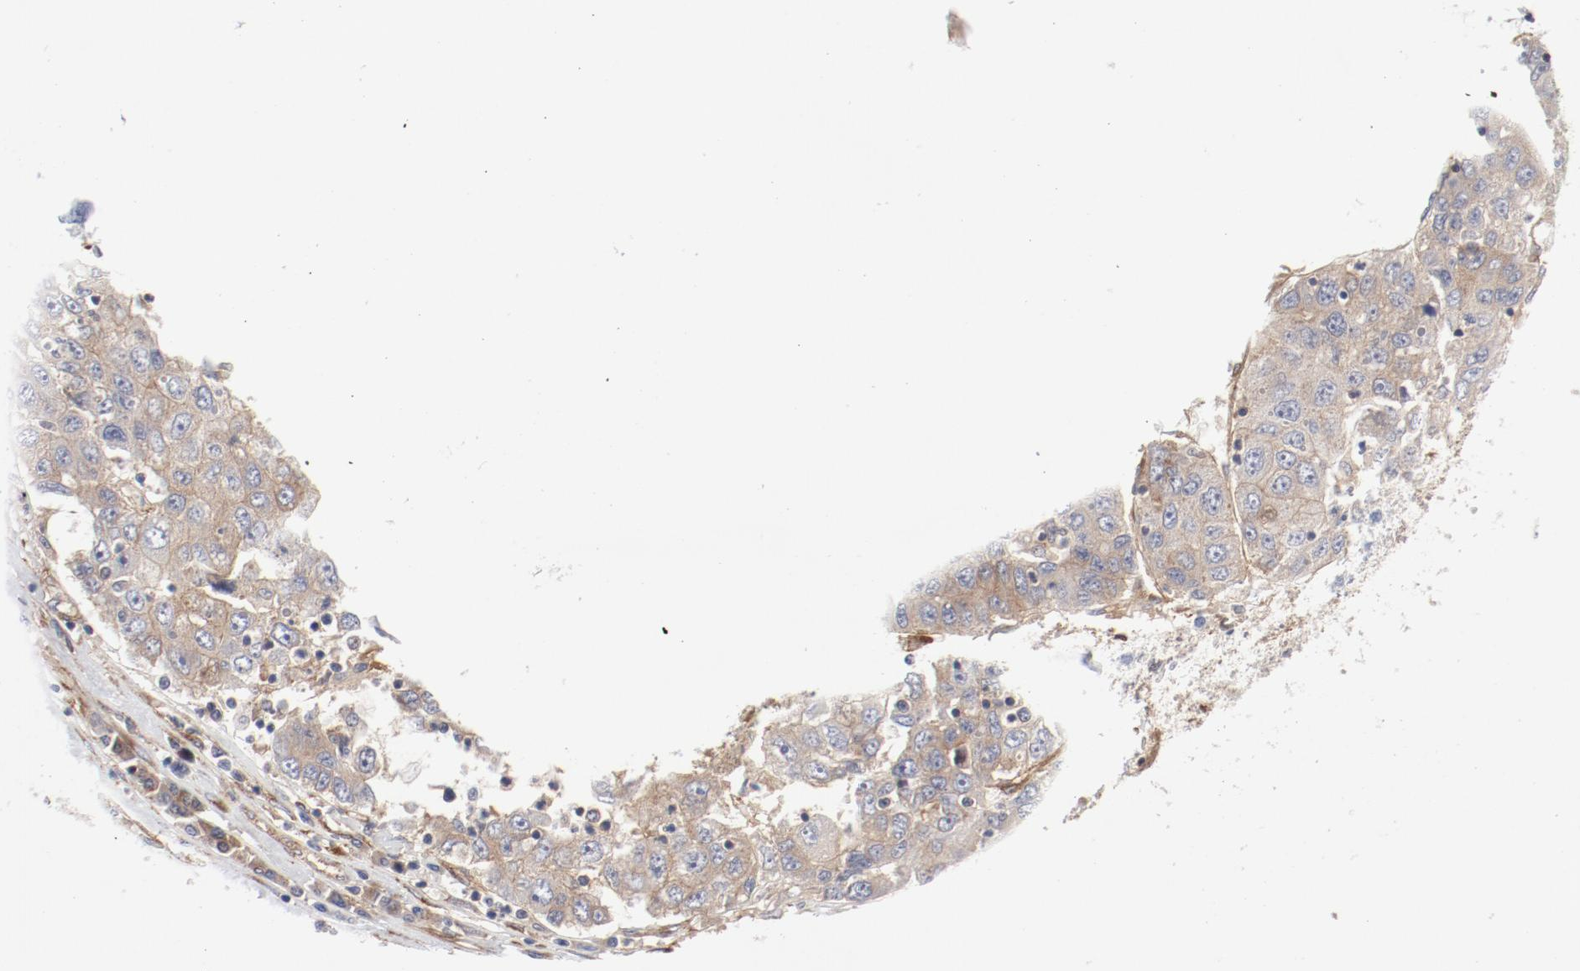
{"staining": {"intensity": "moderate", "quantity": "25%-75%", "location": "cytoplasmic/membranous"}, "tissue": "liver cancer", "cell_type": "Tumor cells", "image_type": "cancer", "snomed": [{"axis": "morphology", "description": "Carcinoma, Hepatocellular, NOS"}, {"axis": "topography", "description": "Liver"}], "caption": "DAB immunohistochemical staining of human hepatocellular carcinoma (liver) exhibits moderate cytoplasmic/membranous protein staining in about 25%-75% of tumor cells.", "gene": "AP2A1", "patient": {"sex": "male", "age": 49}}